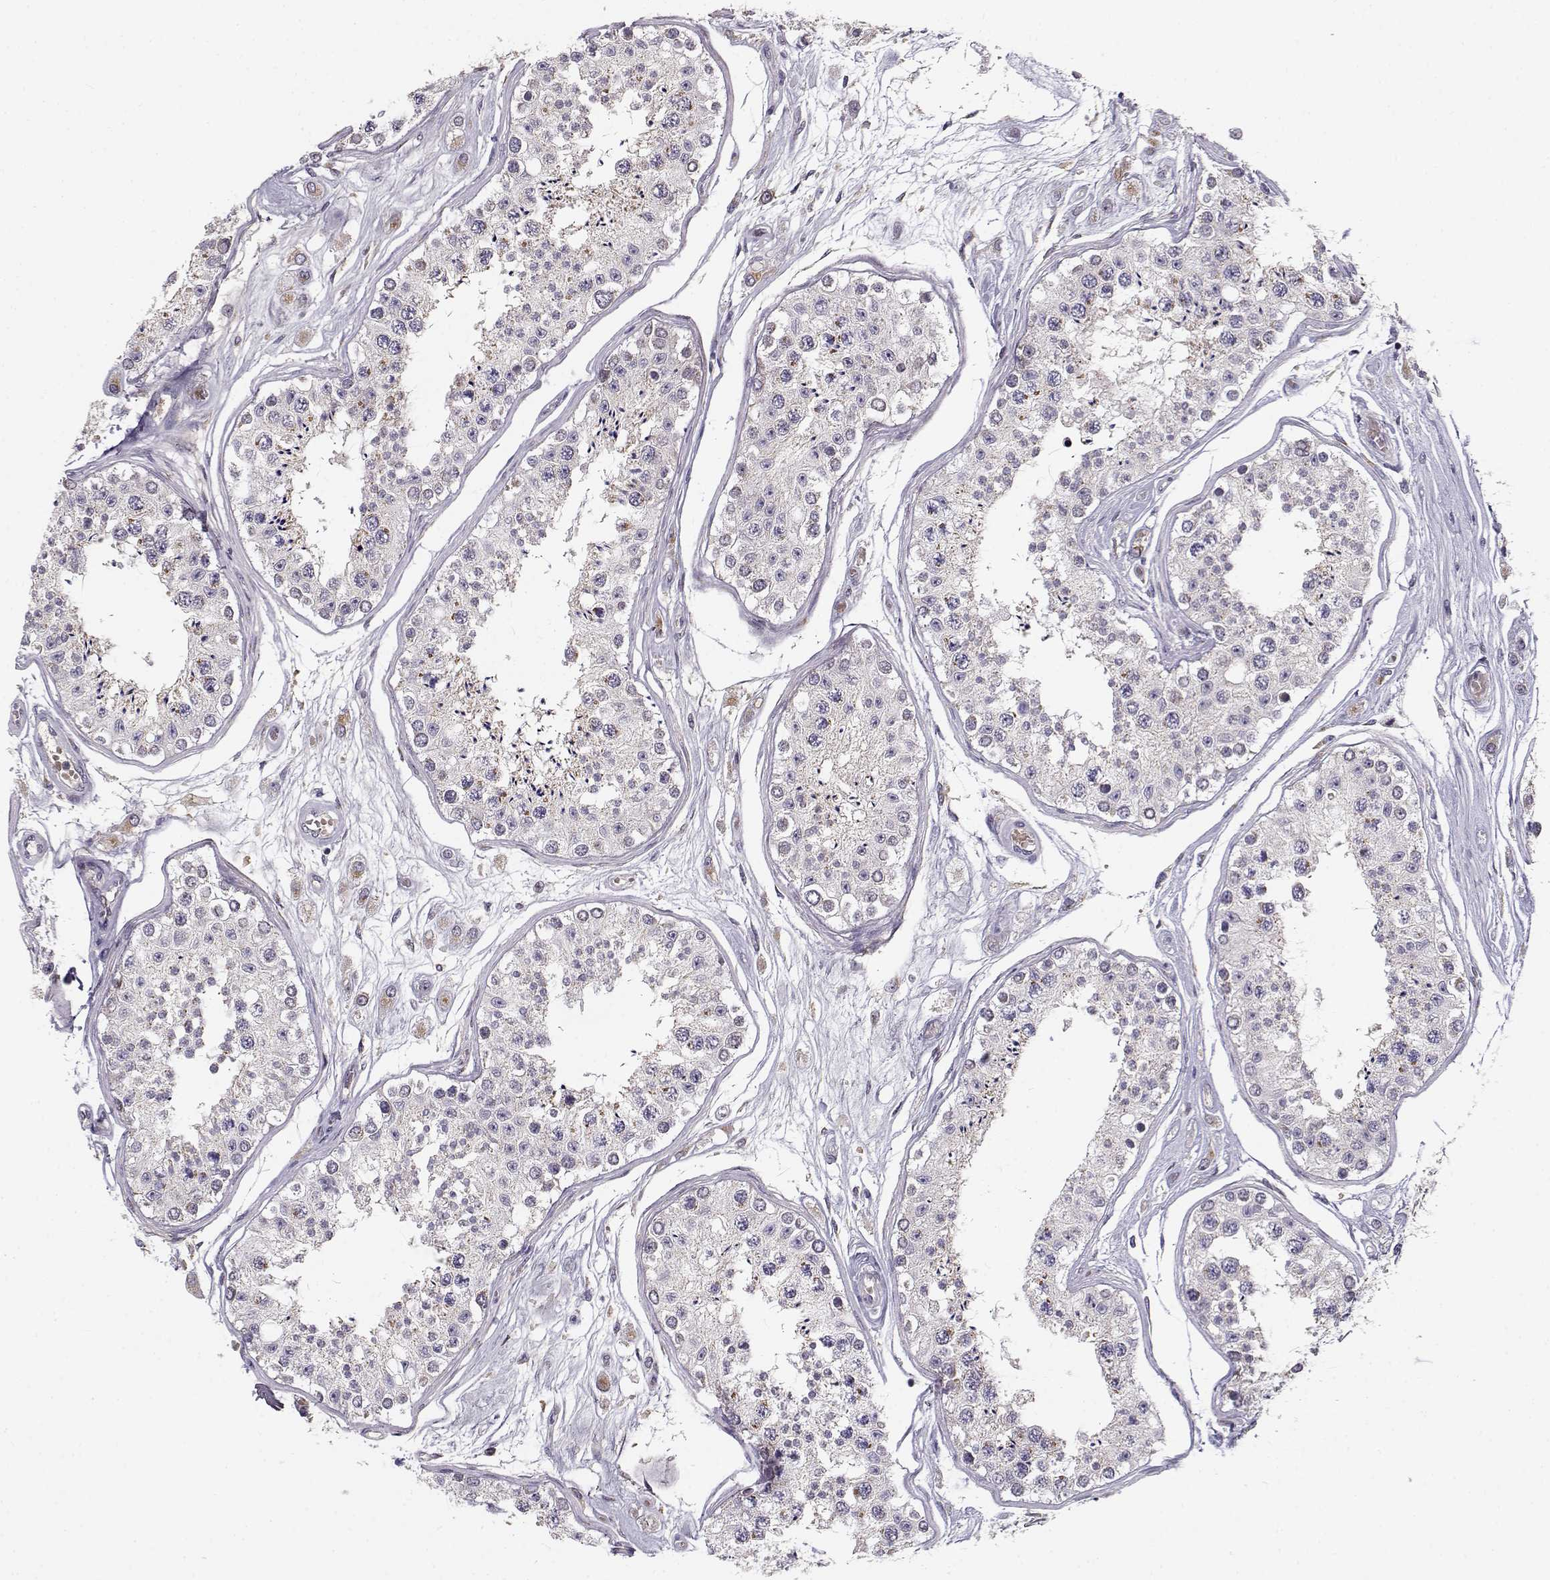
{"staining": {"intensity": "moderate", "quantity": "<25%", "location": "cytoplasmic/membranous"}, "tissue": "testis", "cell_type": "Cells in seminiferous ducts", "image_type": "normal", "snomed": [{"axis": "morphology", "description": "Normal tissue, NOS"}, {"axis": "topography", "description": "Testis"}], "caption": "This micrograph shows immunohistochemistry staining of normal human testis, with low moderate cytoplasmic/membranous positivity in about <25% of cells in seminiferous ducts.", "gene": "SLC4A5", "patient": {"sex": "male", "age": 25}}